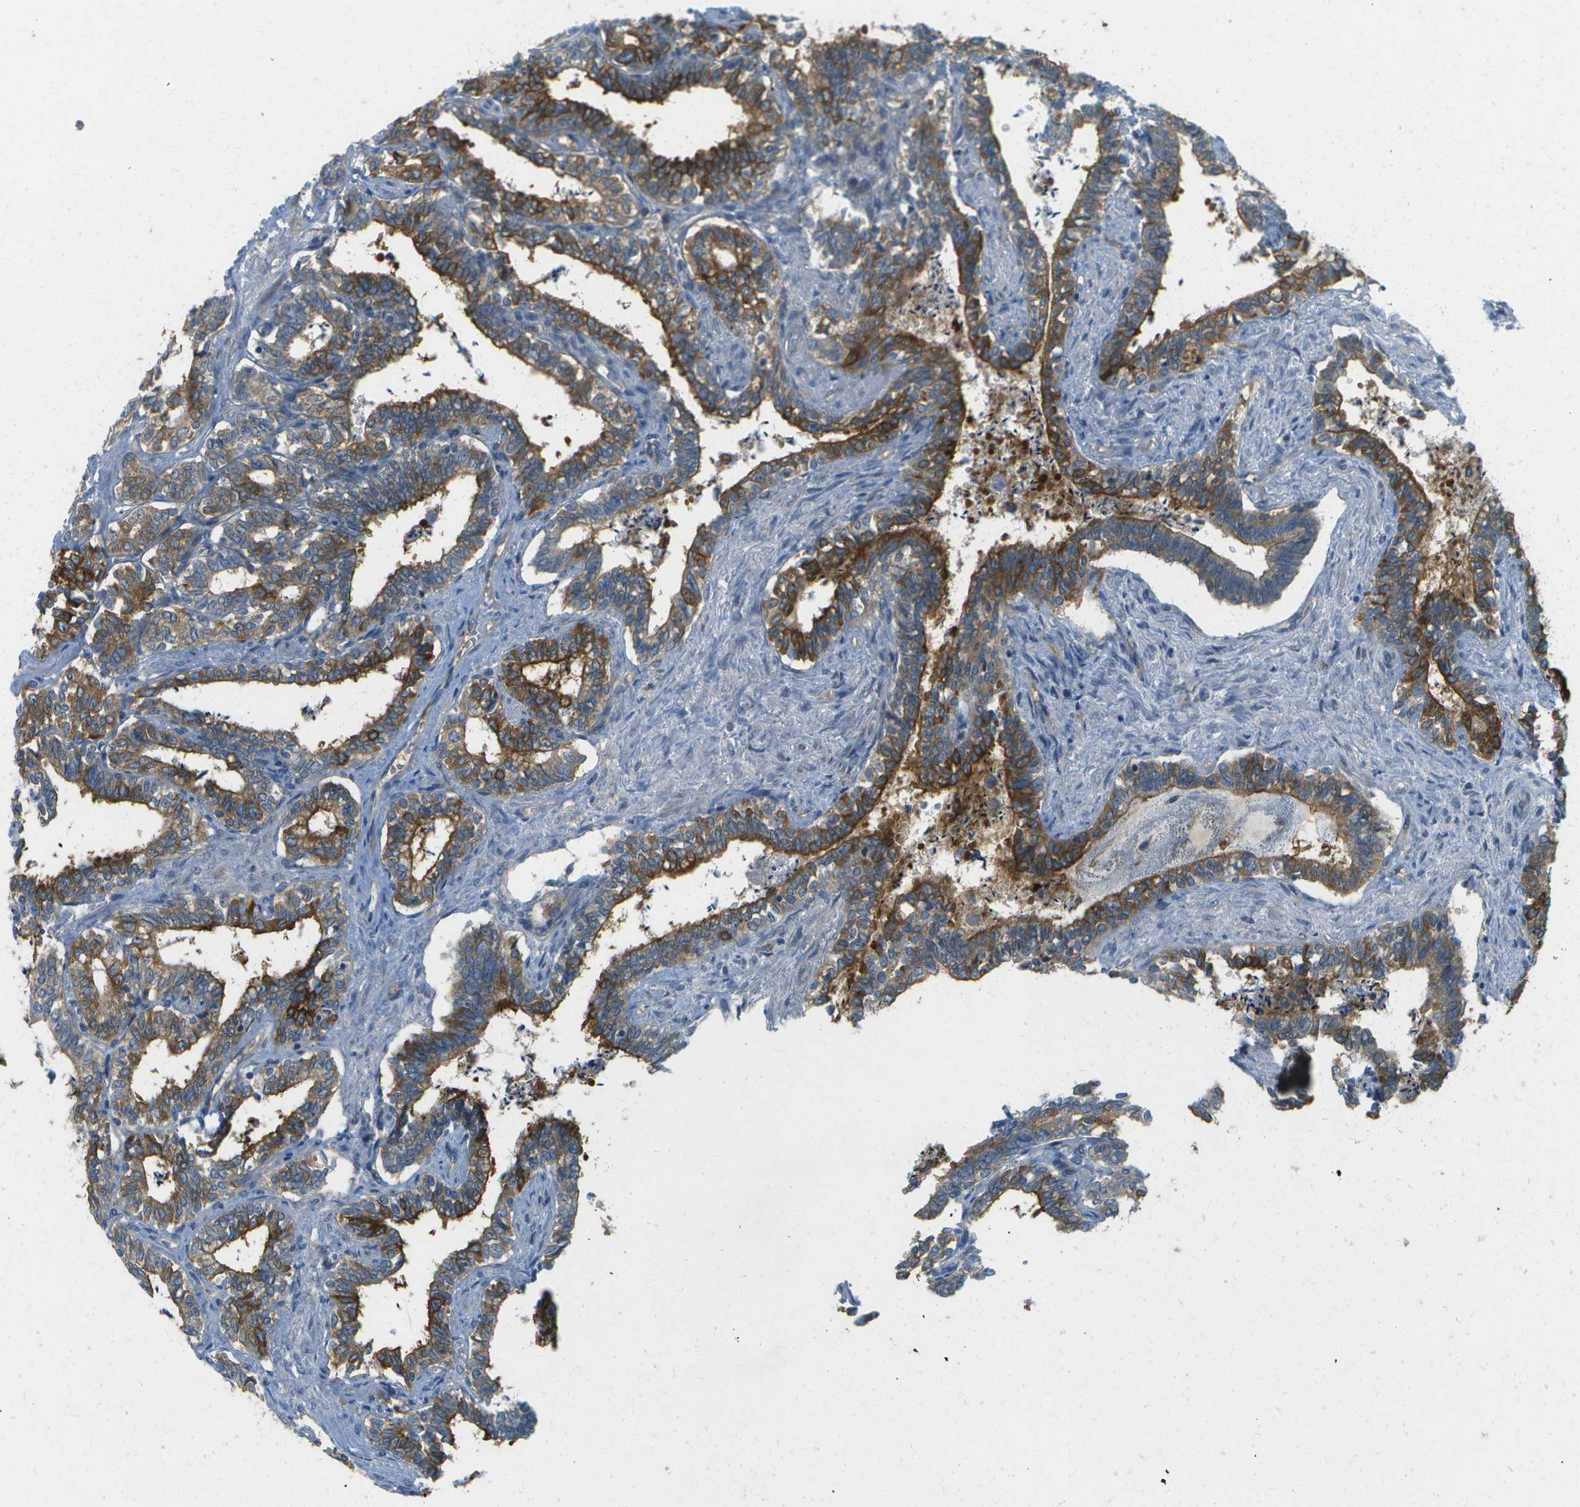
{"staining": {"intensity": "strong", "quantity": "25%-75%", "location": "cytoplasmic/membranous"}, "tissue": "seminal vesicle", "cell_type": "Glandular cells", "image_type": "normal", "snomed": [{"axis": "morphology", "description": "Normal tissue, NOS"}, {"axis": "morphology", "description": "Adenocarcinoma, High grade"}, {"axis": "topography", "description": "Prostate"}, {"axis": "topography", "description": "Seminal veicle"}], "caption": "Seminal vesicle was stained to show a protein in brown. There is high levels of strong cytoplasmic/membranous expression in approximately 25%-75% of glandular cells. Nuclei are stained in blue.", "gene": "WNK2", "patient": {"sex": "male", "age": 55}}